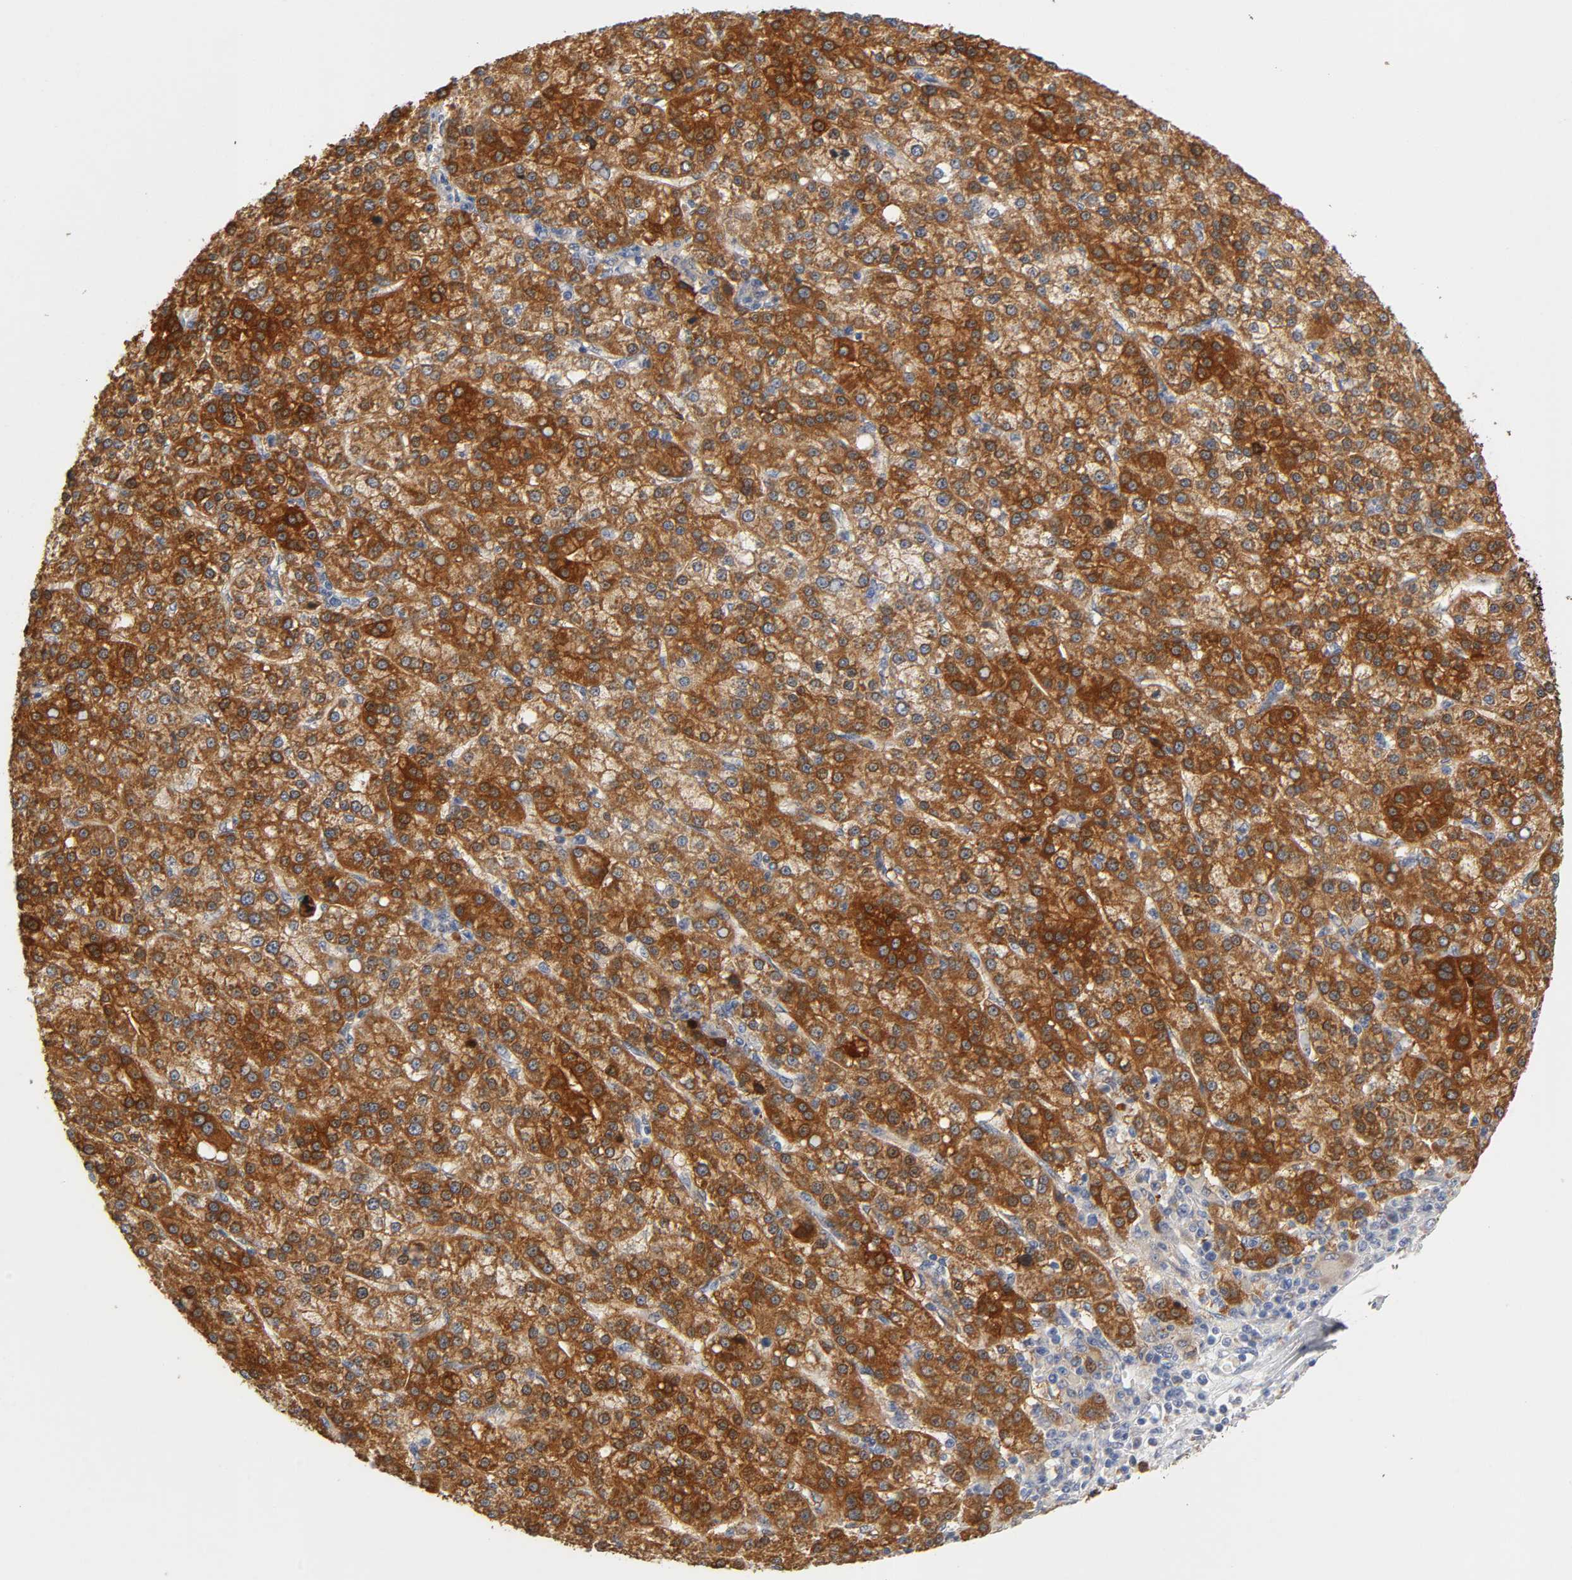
{"staining": {"intensity": "strong", "quantity": ">75%", "location": "cytoplasmic/membranous,nuclear"}, "tissue": "liver cancer", "cell_type": "Tumor cells", "image_type": "cancer", "snomed": [{"axis": "morphology", "description": "Carcinoma, Hepatocellular, NOS"}, {"axis": "topography", "description": "Liver"}], "caption": "Protein staining of liver cancer tissue displays strong cytoplasmic/membranous and nuclear positivity in about >75% of tumor cells. The staining was performed using DAB, with brown indicating positive protein expression. Nuclei are stained blue with hematoxylin.", "gene": "ISG15", "patient": {"sex": "female", "age": 58}}